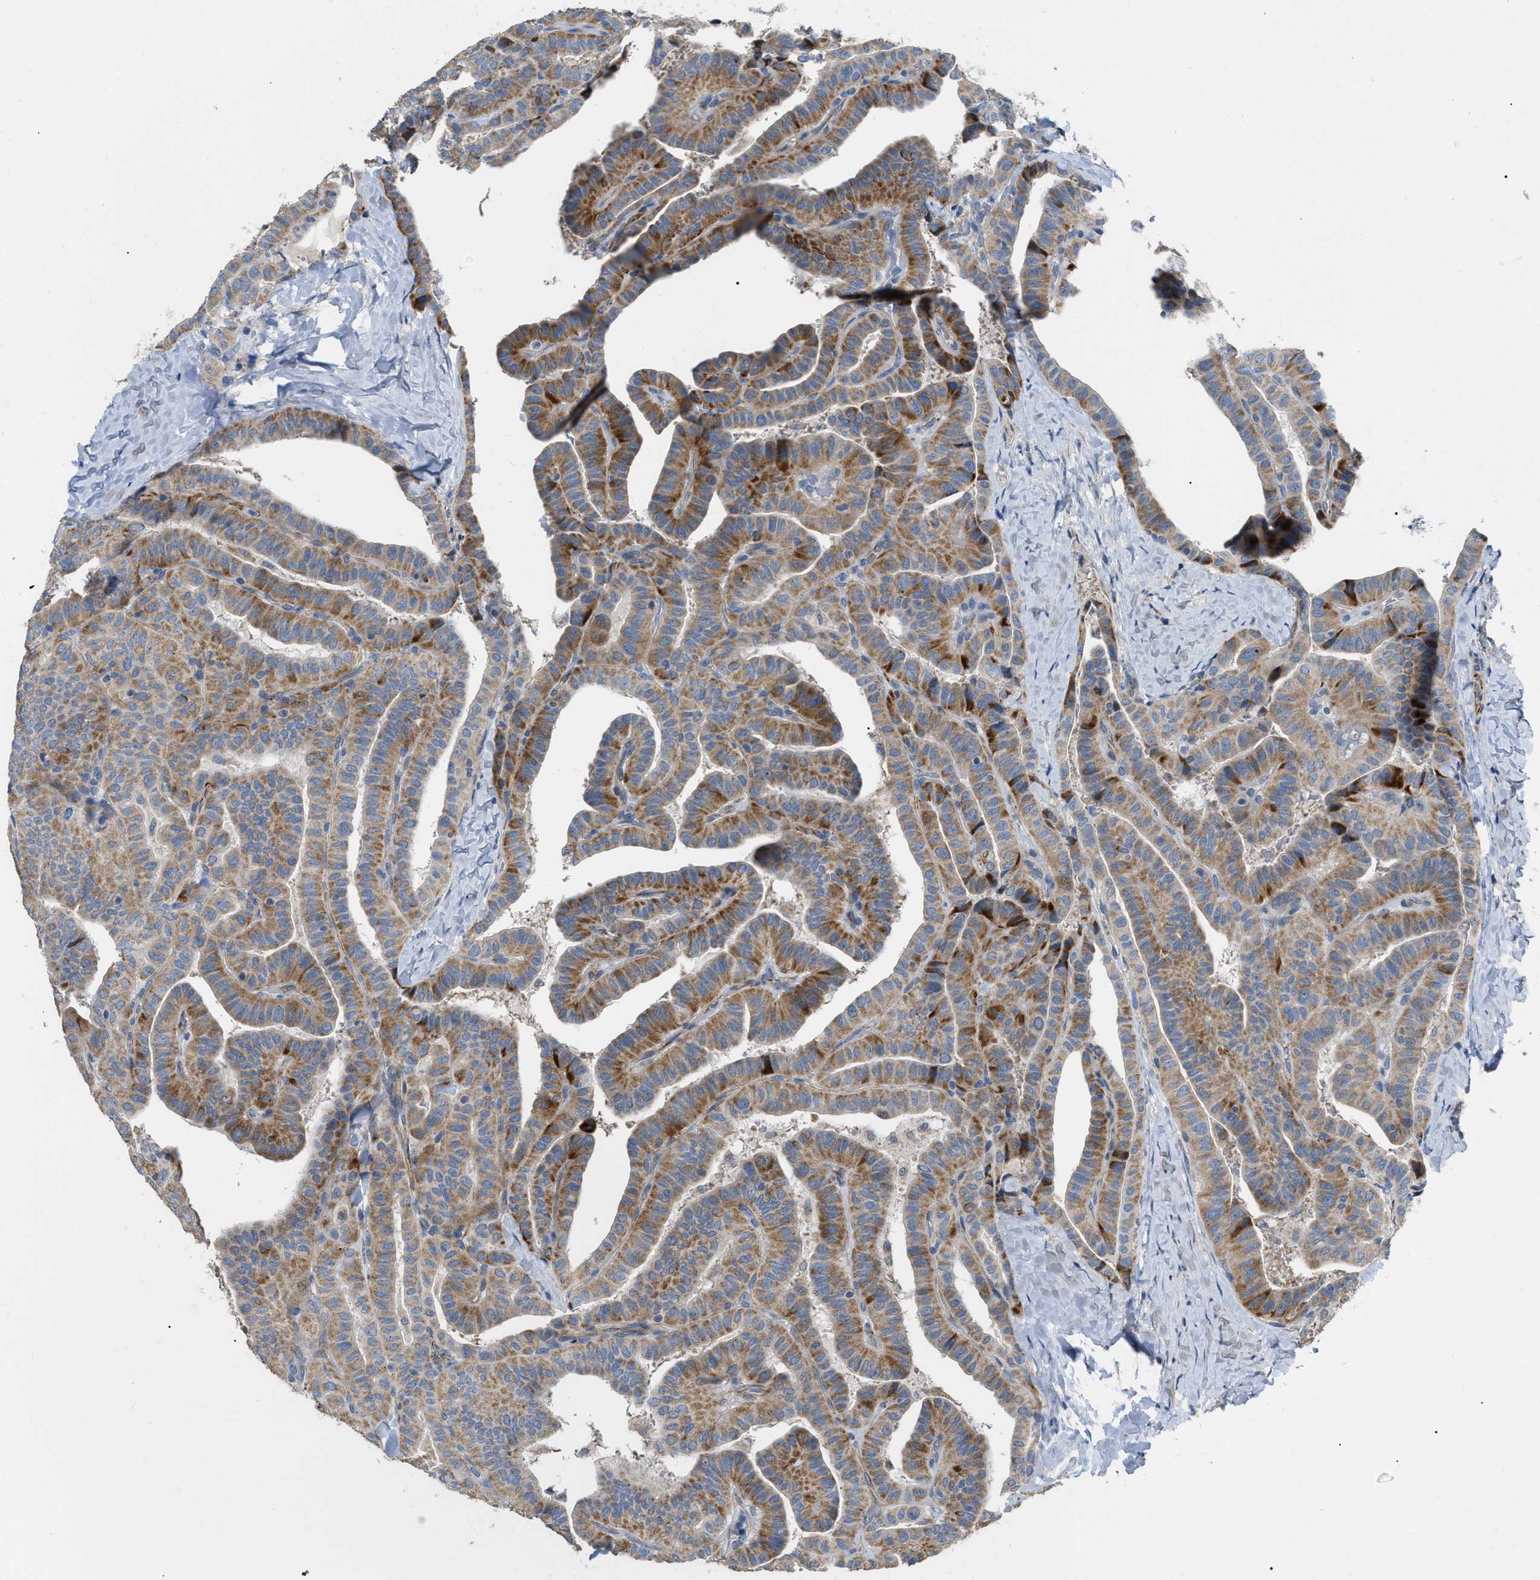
{"staining": {"intensity": "moderate", "quantity": ">75%", "location": "cytoplasmic/membranous"}, "tissue": "thyroid cancer", "cell_type": "Tumor cells", "image_type": "cancer", "snomed": [{"axis": "morphology", "description": "Papillary adenocarcinoma, NOS"}, {"axis": "topography", "description": "Thyroid gland"}], "caption": "Moderate cytoplasmic/membranous expression is appreciated in about >75% of tumor cells in thyroid cancer.", "gene": "DHX58", "patient": {"sex": "male", "age": 77}}